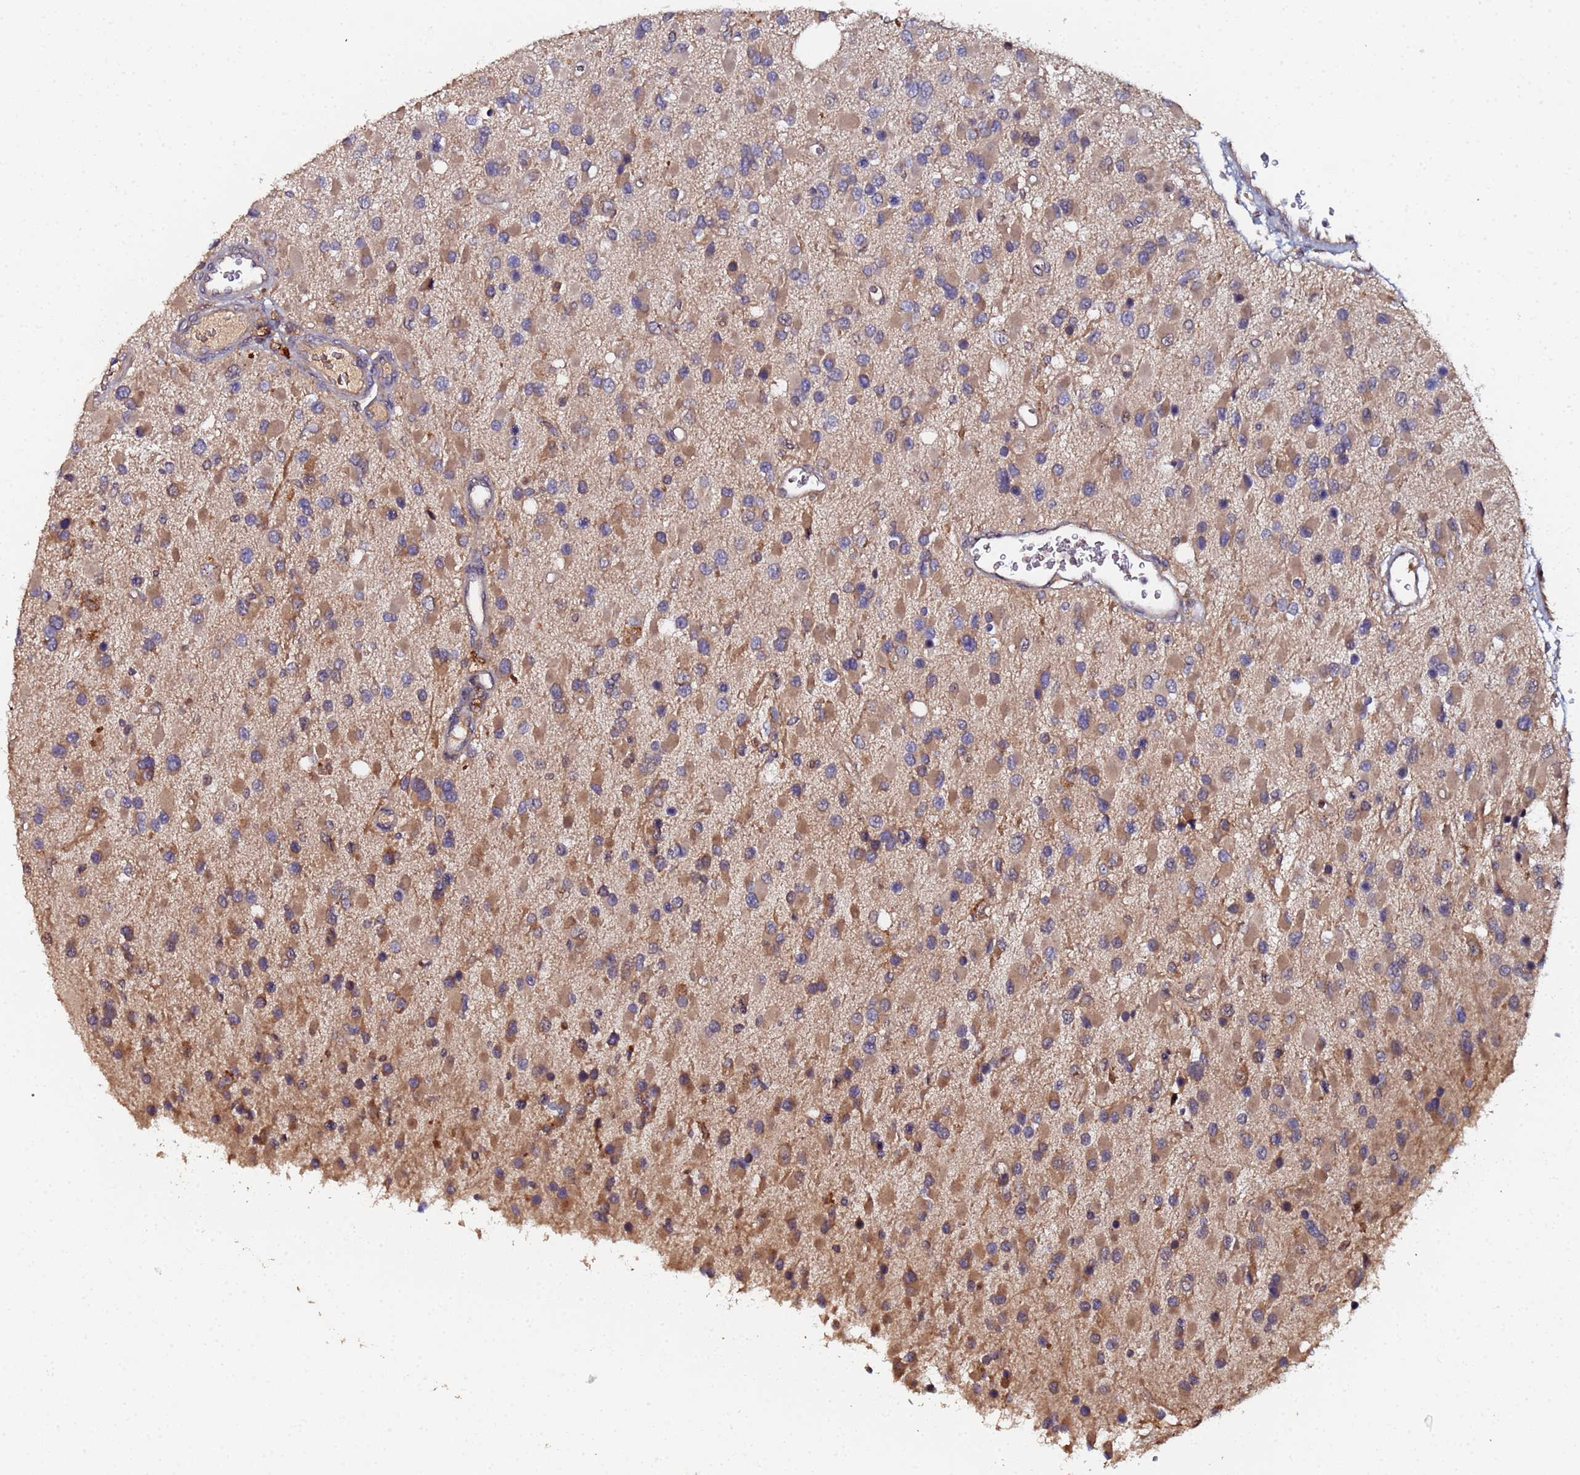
{"staining": {"intensity": "moderate", "quantity": ">75%", "location": "cytoplasmic/membranous"}, "tissue": "glioma", "cell_type": "Tumor cells", "image_type": "cancer", "snomed": [{"axis": "morphology", "description": "Glioma, malignant, High grade"}, {"axis": "topography", "description": "Brain"}], "caption": "High-power microscopy captured an IHC micrograph of malignant high-grade glioma, revealing moderate cytoplasmic/membranous positivity in about >75% of tumor cells.", "gene": "OSER1", "patient": {"sex": "male", "age": 53}}